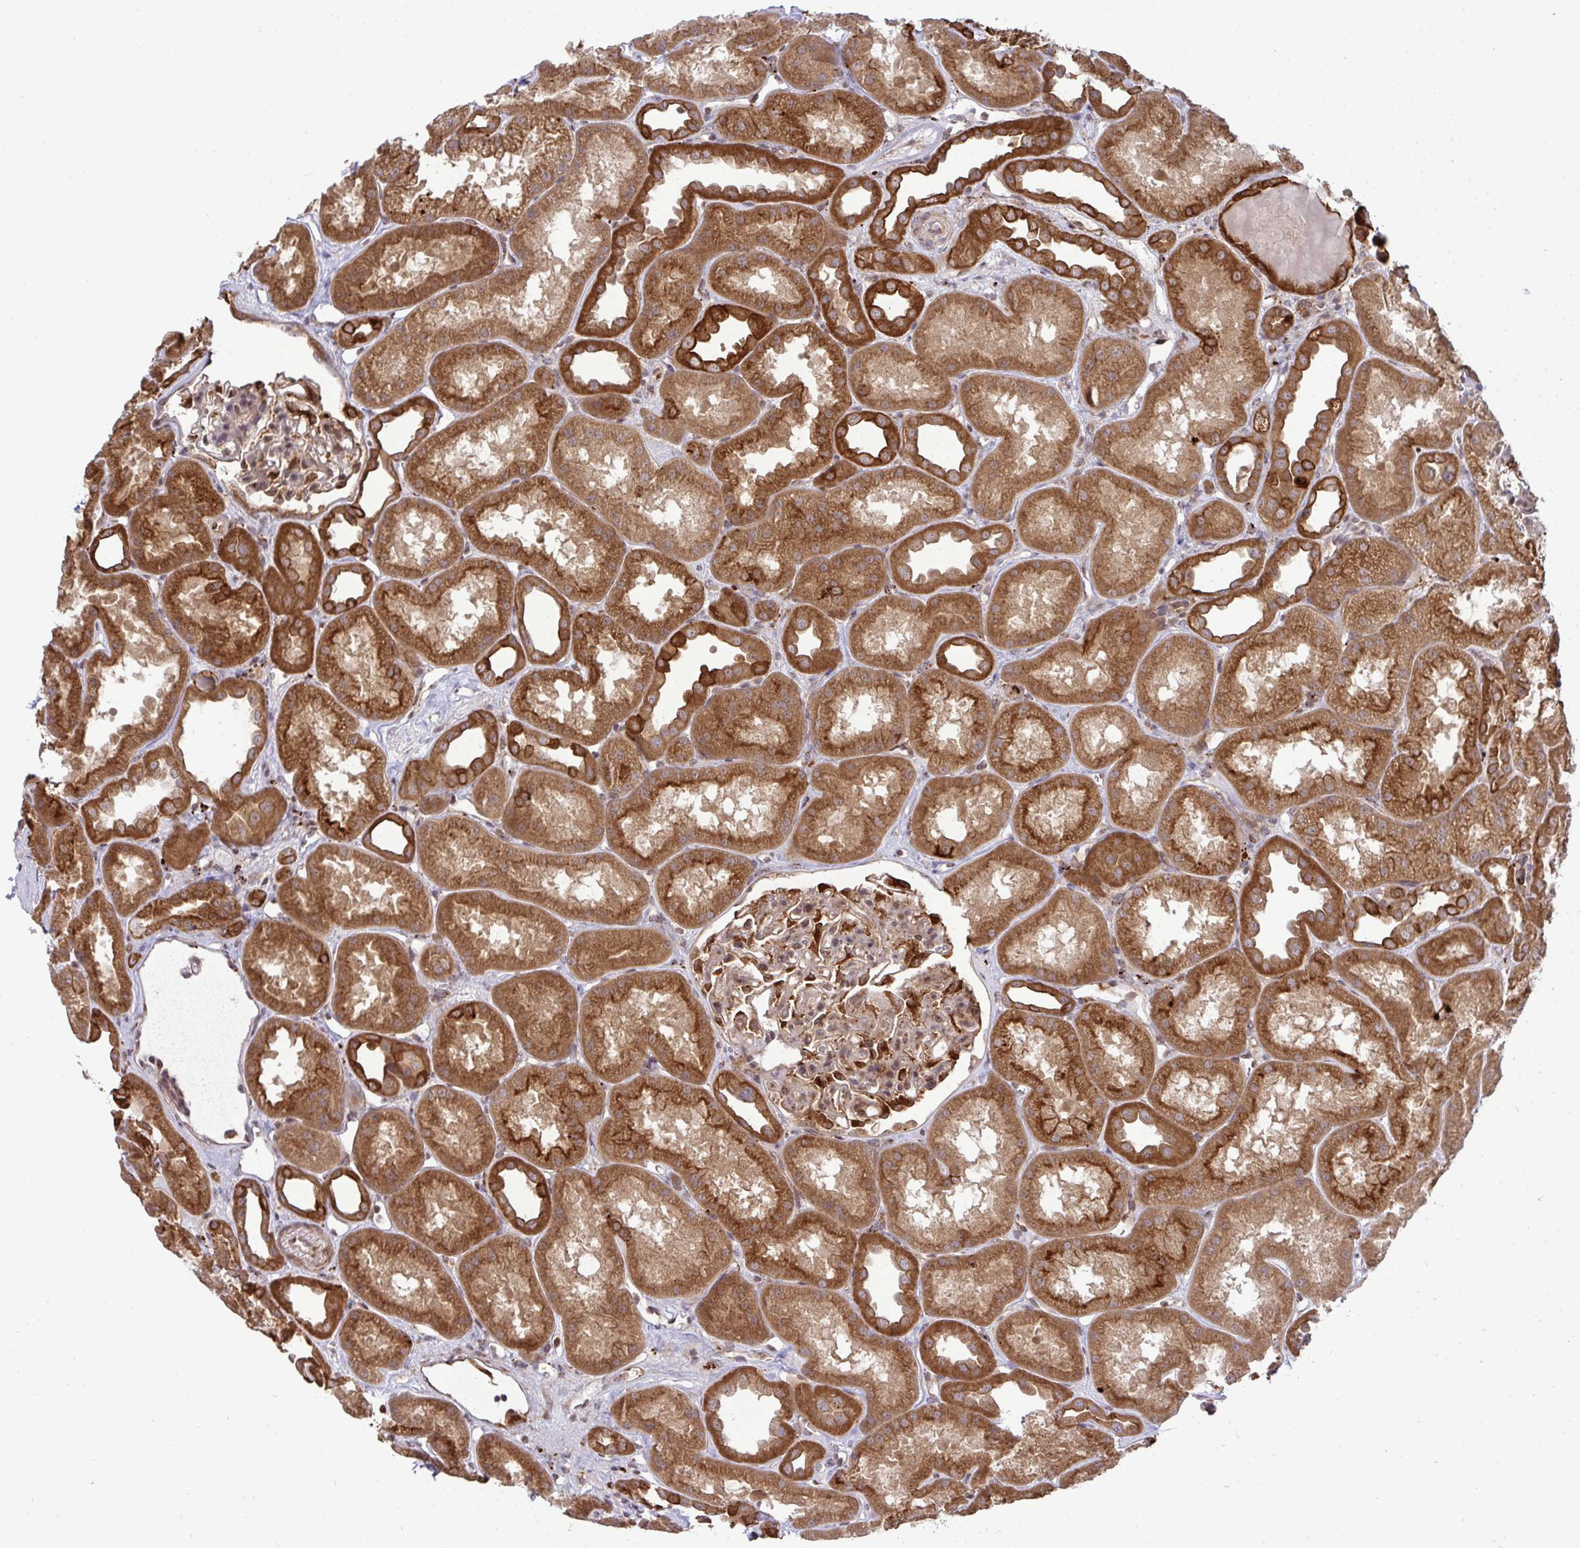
{"staining": {"intensity": "moderate", "quantity": "25%-75%", "location": "cytoplasmic/membranous,nuclear"}, "tissue": "kidney", "cell_type": "Cells in glomeruli", "image_type": "normal", "snomed": [{"axis": "morphology", "description": "Normal tissue, NOS"}, {"axis": "topography", "description": "Kidney"}], "caption": "Protein expression analysis of benign kidney exhibits moderate cytoplasmic/membranous,nuclear expression in about 25%-75% of cells in glomeruli.", "gene": "TRIM44", "patient": {"sex": "male", "age": 61}}